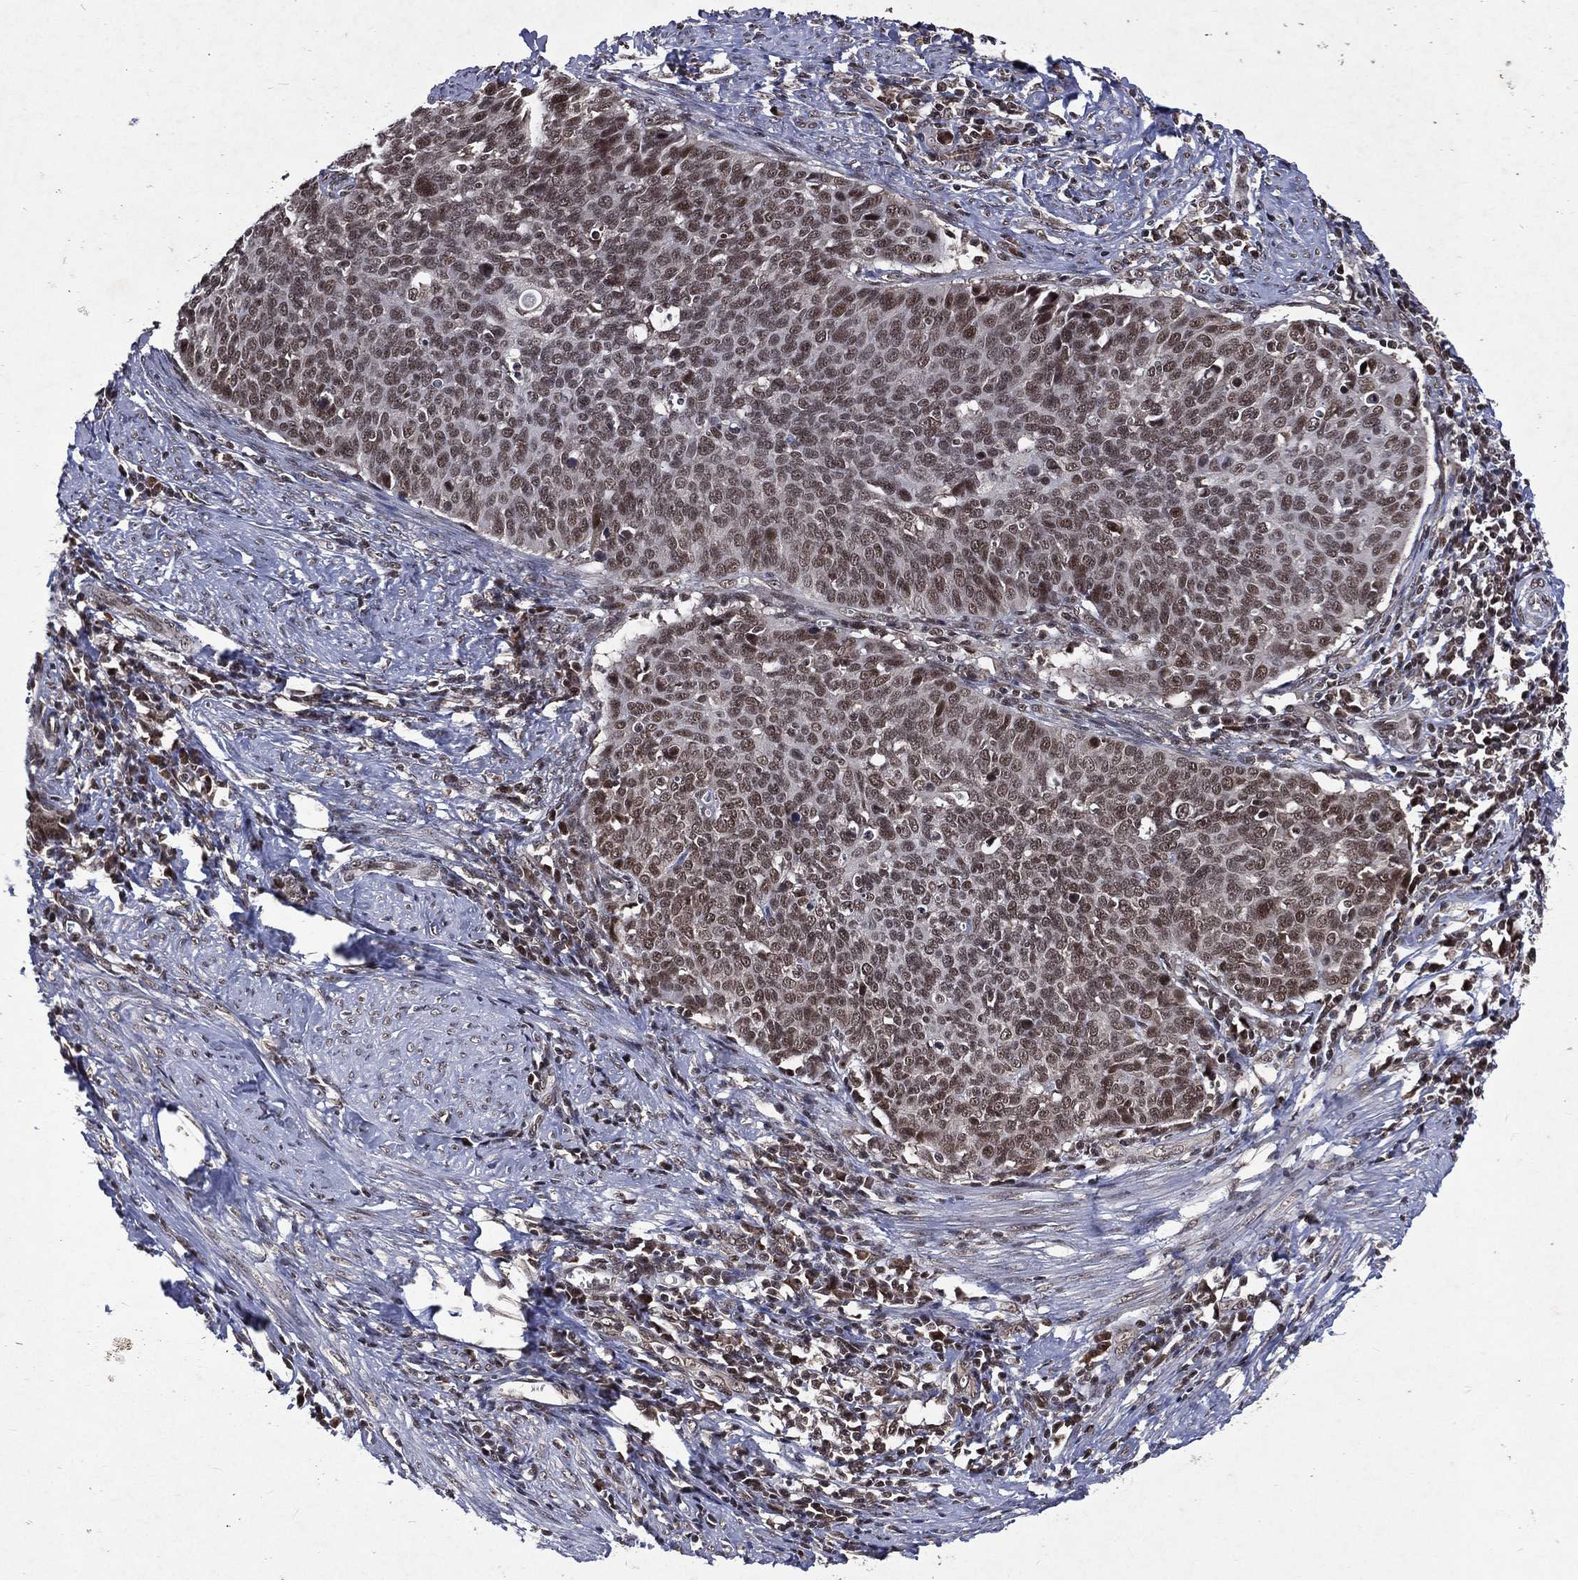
{"staining": {"intensity": "moderate", "quantity": "25%-75%", "location": "nuclear"}, "tissue": "cervical cancer", "cell_type": "Tumor cells", "image_type": "cancer", "snomed": [{"axis": "morphology", "description": "Normal tissue, NOS"}, {"axis": "morphology", "description": "Squamous cell carcinoma, NOS"}, {"axis": "topography", "description": "Cervix"}], "caption": "An image of human squamous cell carcinoma (cervical) stained for a protein displays moderate nuclear brown staining in tumor cells. The protein is shown in brown color, while the nuclei are stained blue.", "gene": "DMAP1", "patient": {"sex": "female", "age": 39}}